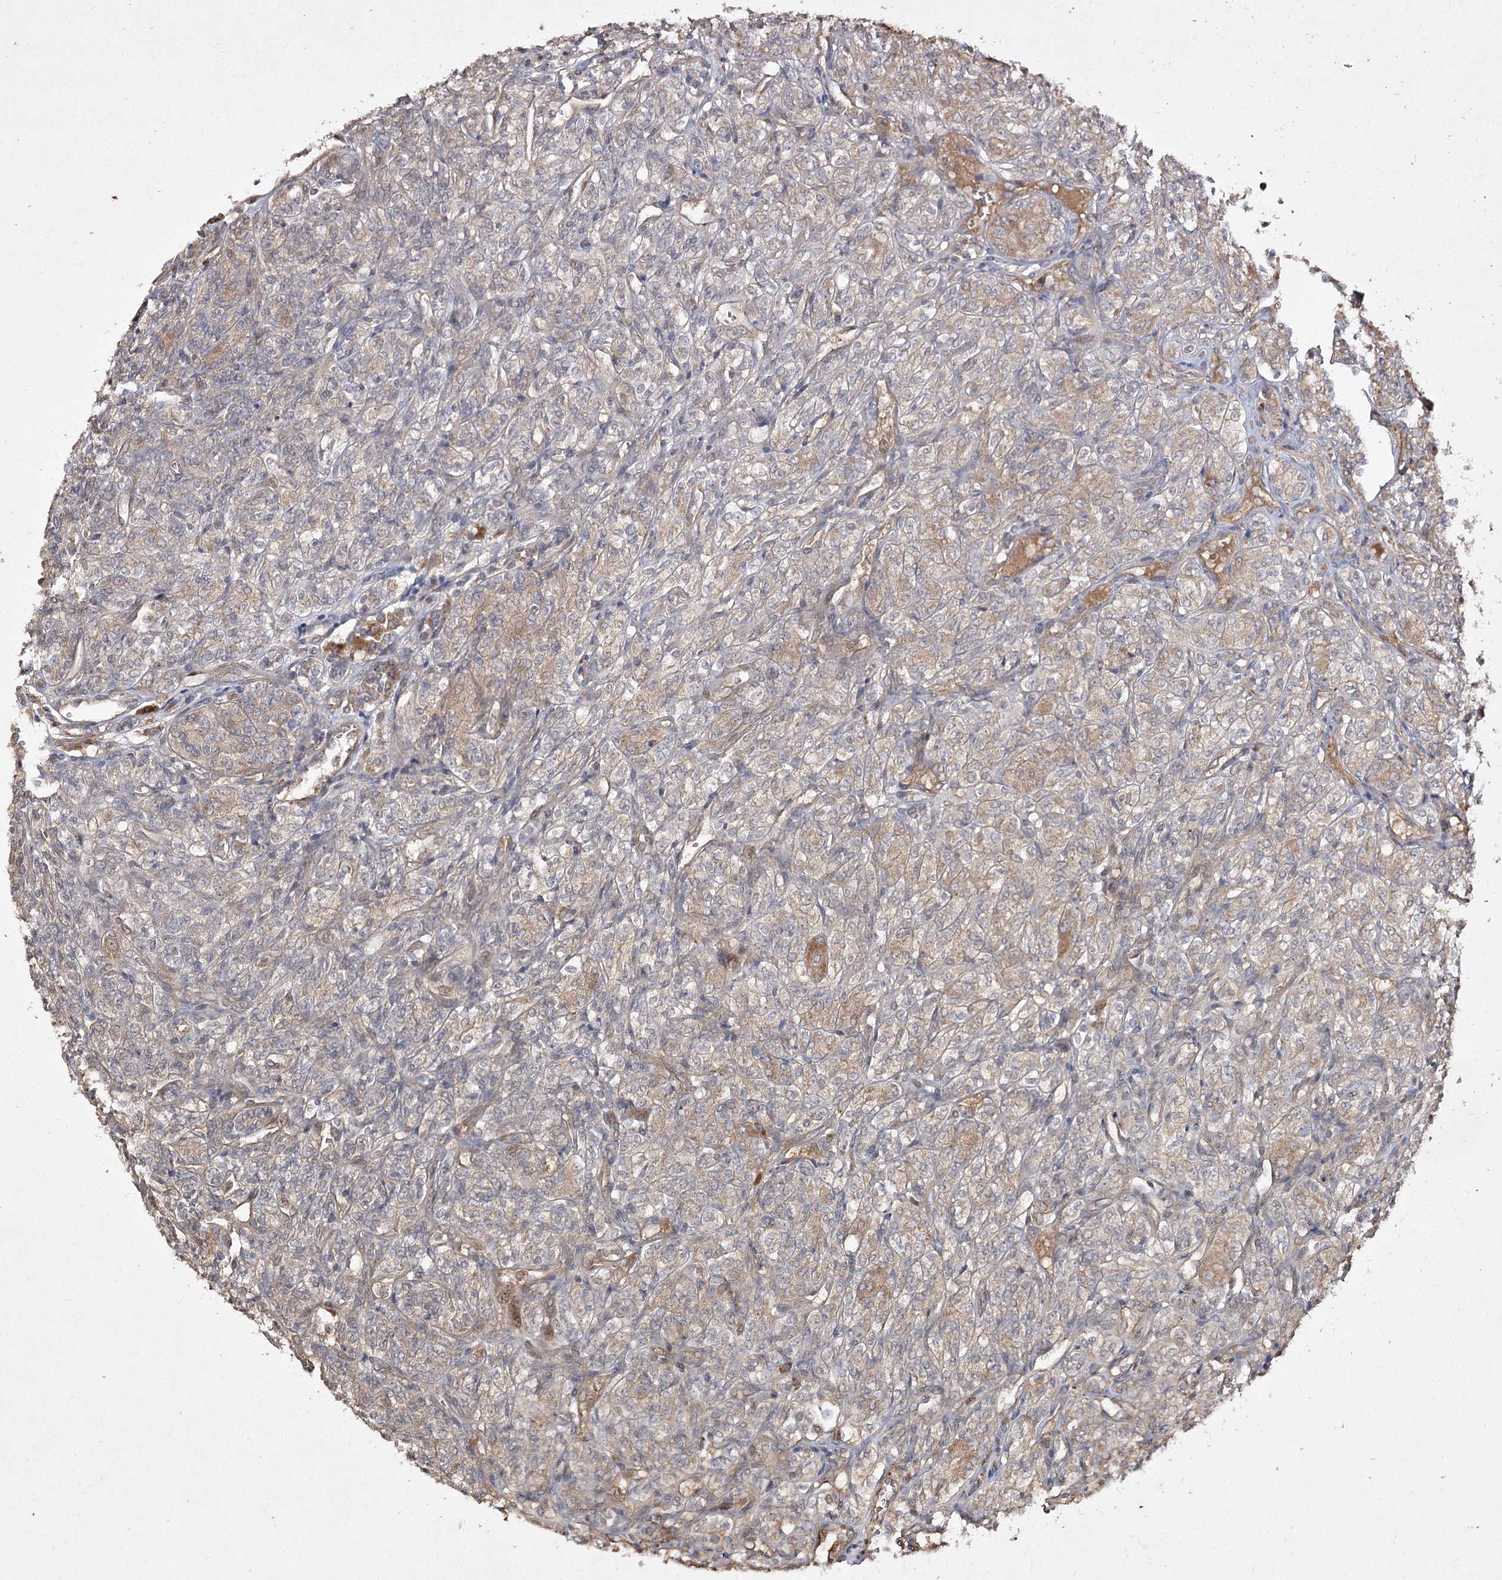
{"staining": {"intensity": "weak", "quantity": ">75%", "location": "cytoplasmic/membranous"}, "tissue": "renal cancer", "cell_type": "Tumor cells", "image_type": "cancer", "snomed": [{"axis": "morphology", "description": "Adenocarcinoma, NOS"}, {"axis": "topography", "description": "Kidney"}], "caption": "Immunohistochemistry of renal adenocarcinoma reveals low levels of weak cytoplasmic/membranous staining in approximately >75% of tumor cells. (DAB (3,3'-diaminobenzidine) IHC with brightfield microscopy, high magnification).", "gene": "FANCL", "patient": {"sex": "male", "age": 77}}